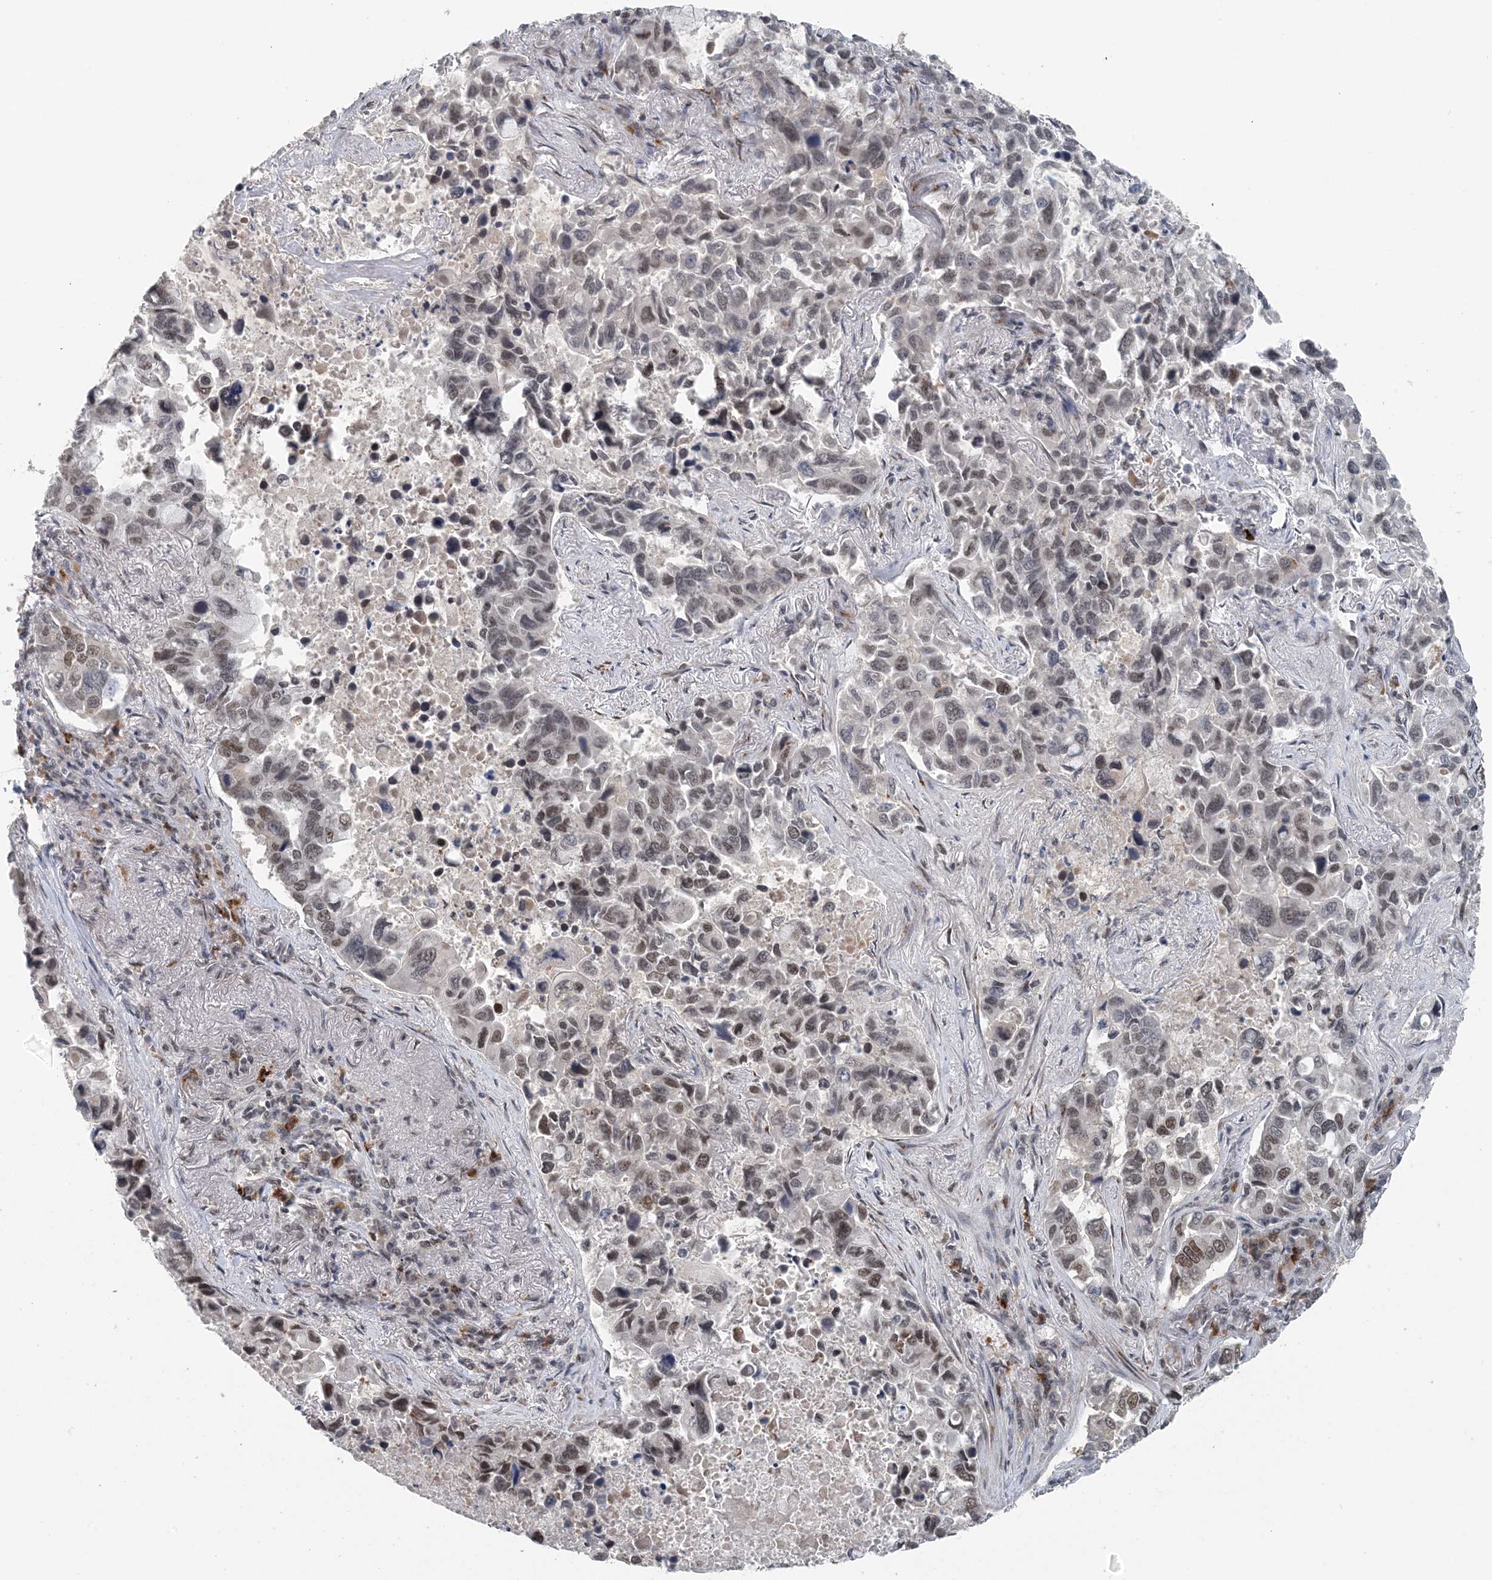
{"staining": {"intensity": "moderate", "quantity": "25%-75%", "location": "nuclear"}, "tissue": "lung cancer", "cell_type": "Tumor cells", "image_type": "cancer", "snomed": [{"axis": "morphology", "description": "Adenocarcinoma, NOS"}, {"axis": "topography", "description": "Lung"}], "caption": "Tumor cells exhibit medium levels of moderate nuclear expression in about 25%-75% of cells in human lung cancer (adenocarcinoma).", "gene": "MBD2", "patient": {"sex": "male", "age": 64}}